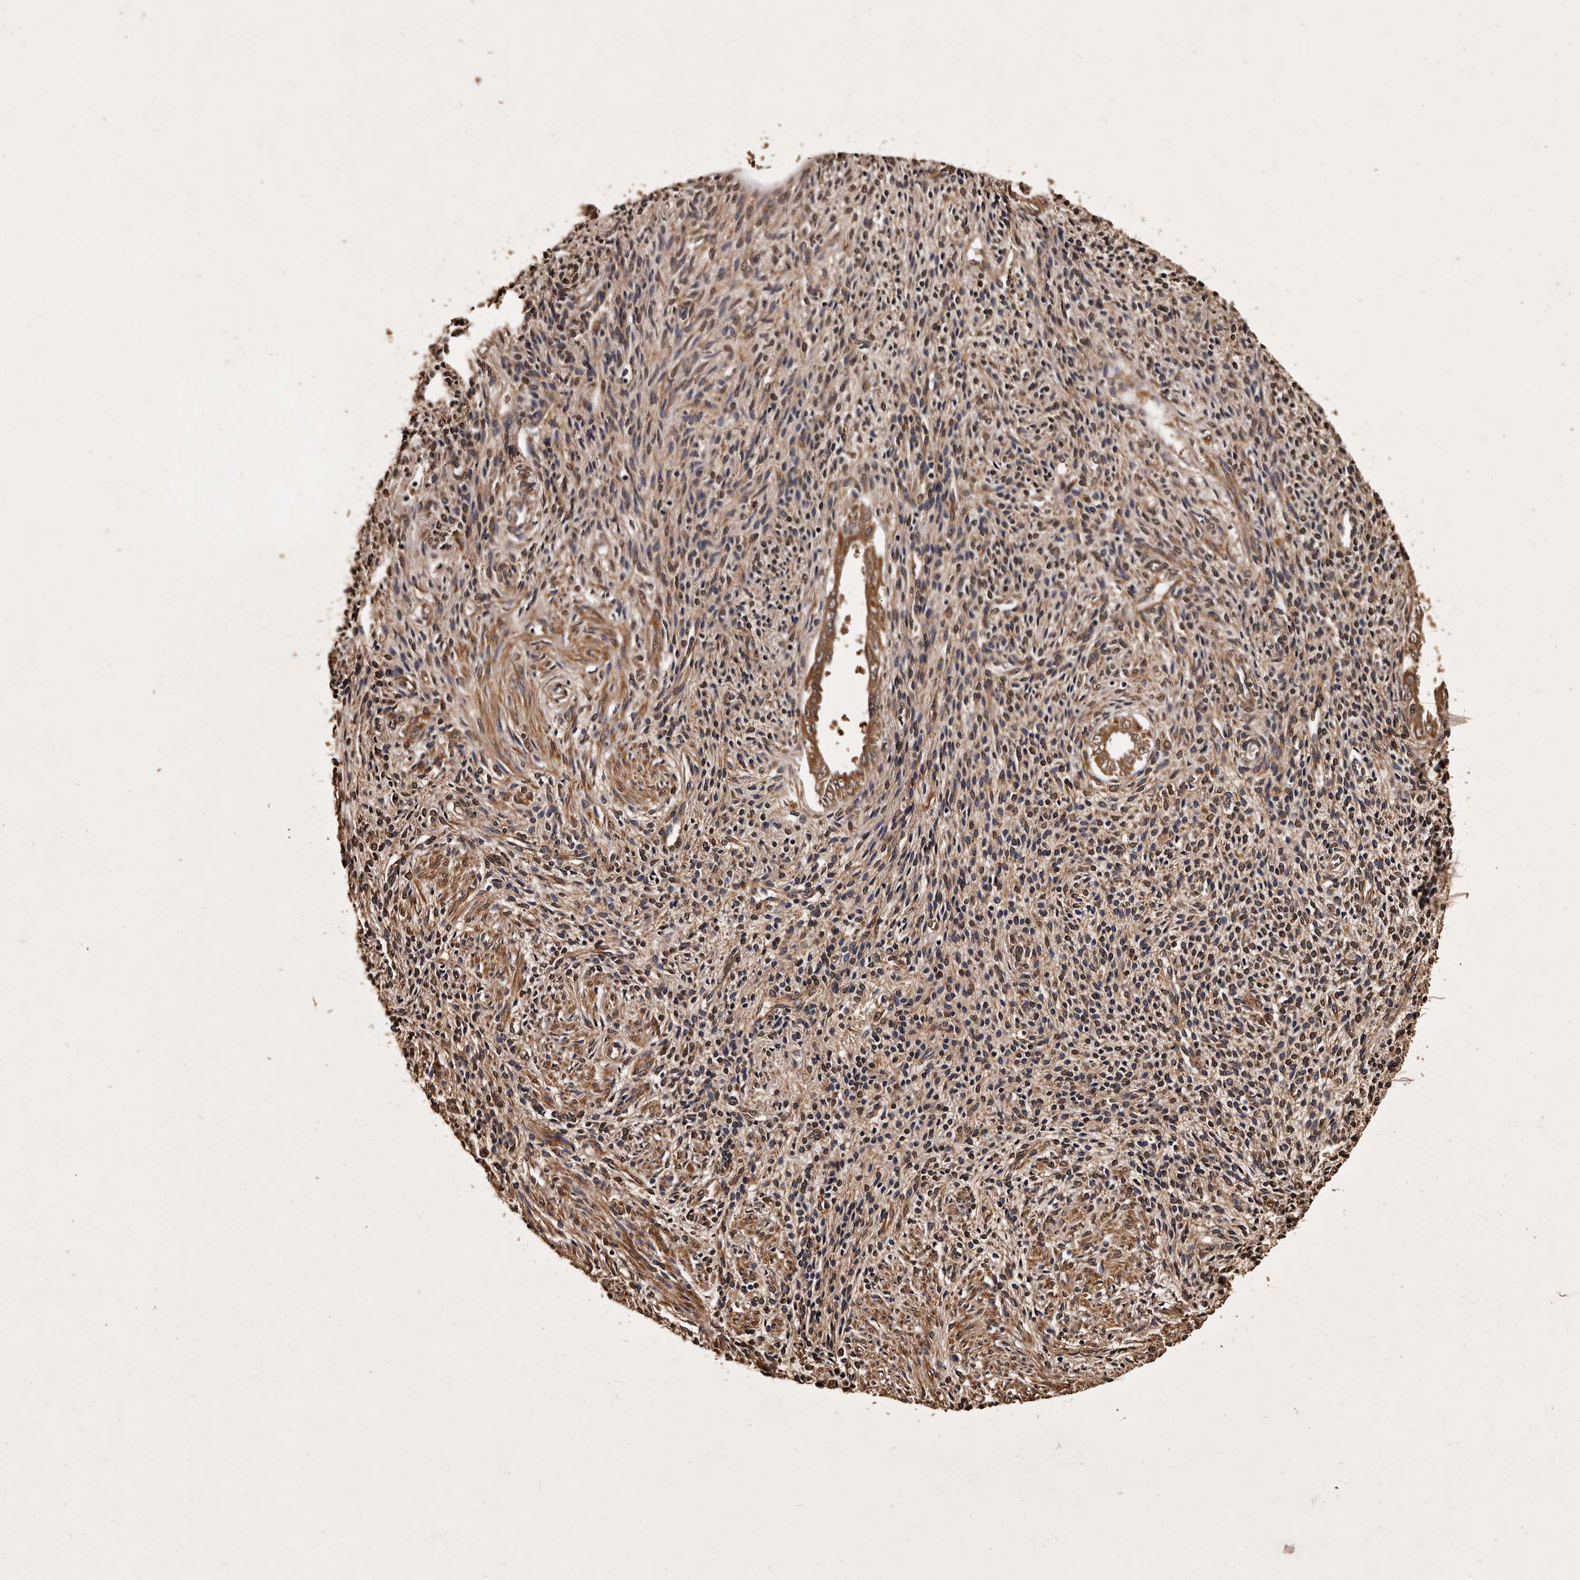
{"staining": {"intensity": "moderate", "quantity": "<25%", "location": "cytoplasmic/membranous"}, "tissue": "endometrium", "cell_type": "Cells in endometrial stroma", "image_type": "normal", "snomed": [{"axis": "morphology", "description": "Normal tissue, NOS"}, {"axis": "topography", "description": "Endometrium"}], "caption": "Cells in endometrial stroma show low levels of moderate cytoplasmic/membranous expression in approximately <25% of cells in unremarkable human endometrium.", "gene": "PARS2", "patient": {"sex": "female", "age": 66}}